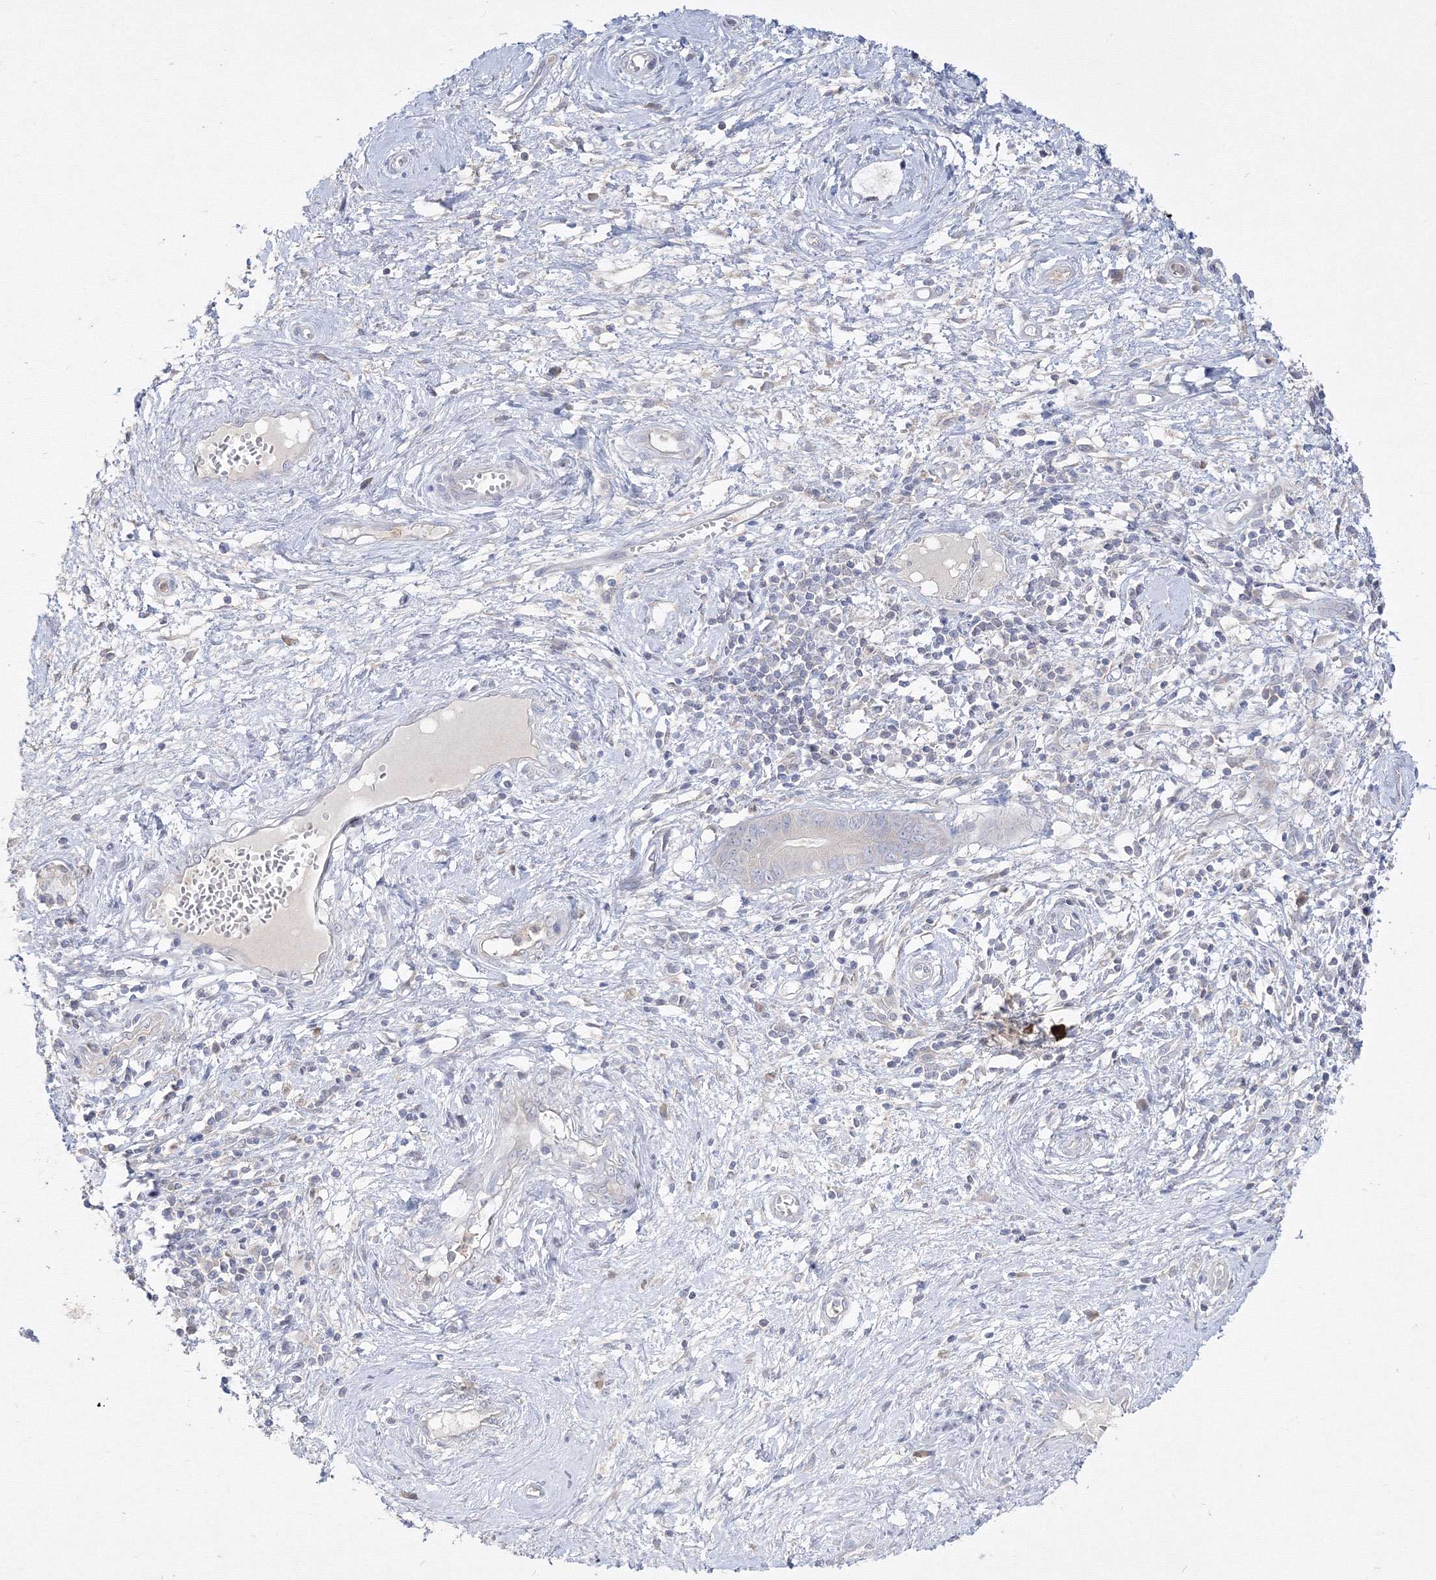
{"staining": {"intensity": "negative", "quantity": "none", "location": "none"}, "tissue": "cervical cancer", "cell_type": "Tumor cells", "image_type": "cancer", "snomed": [{"axis": "morphology", "description": "Adenocarcinoma, NOS"}, {"axis": "topography", "description": "Cervix"}], "caption": "A histopathology image of adenocarcinoma (cervical) stained for a protein demonstrates no brown staining in tumor cells.", "gene": "FBXL8", "patient": {"sex": "female", "age": 44}}